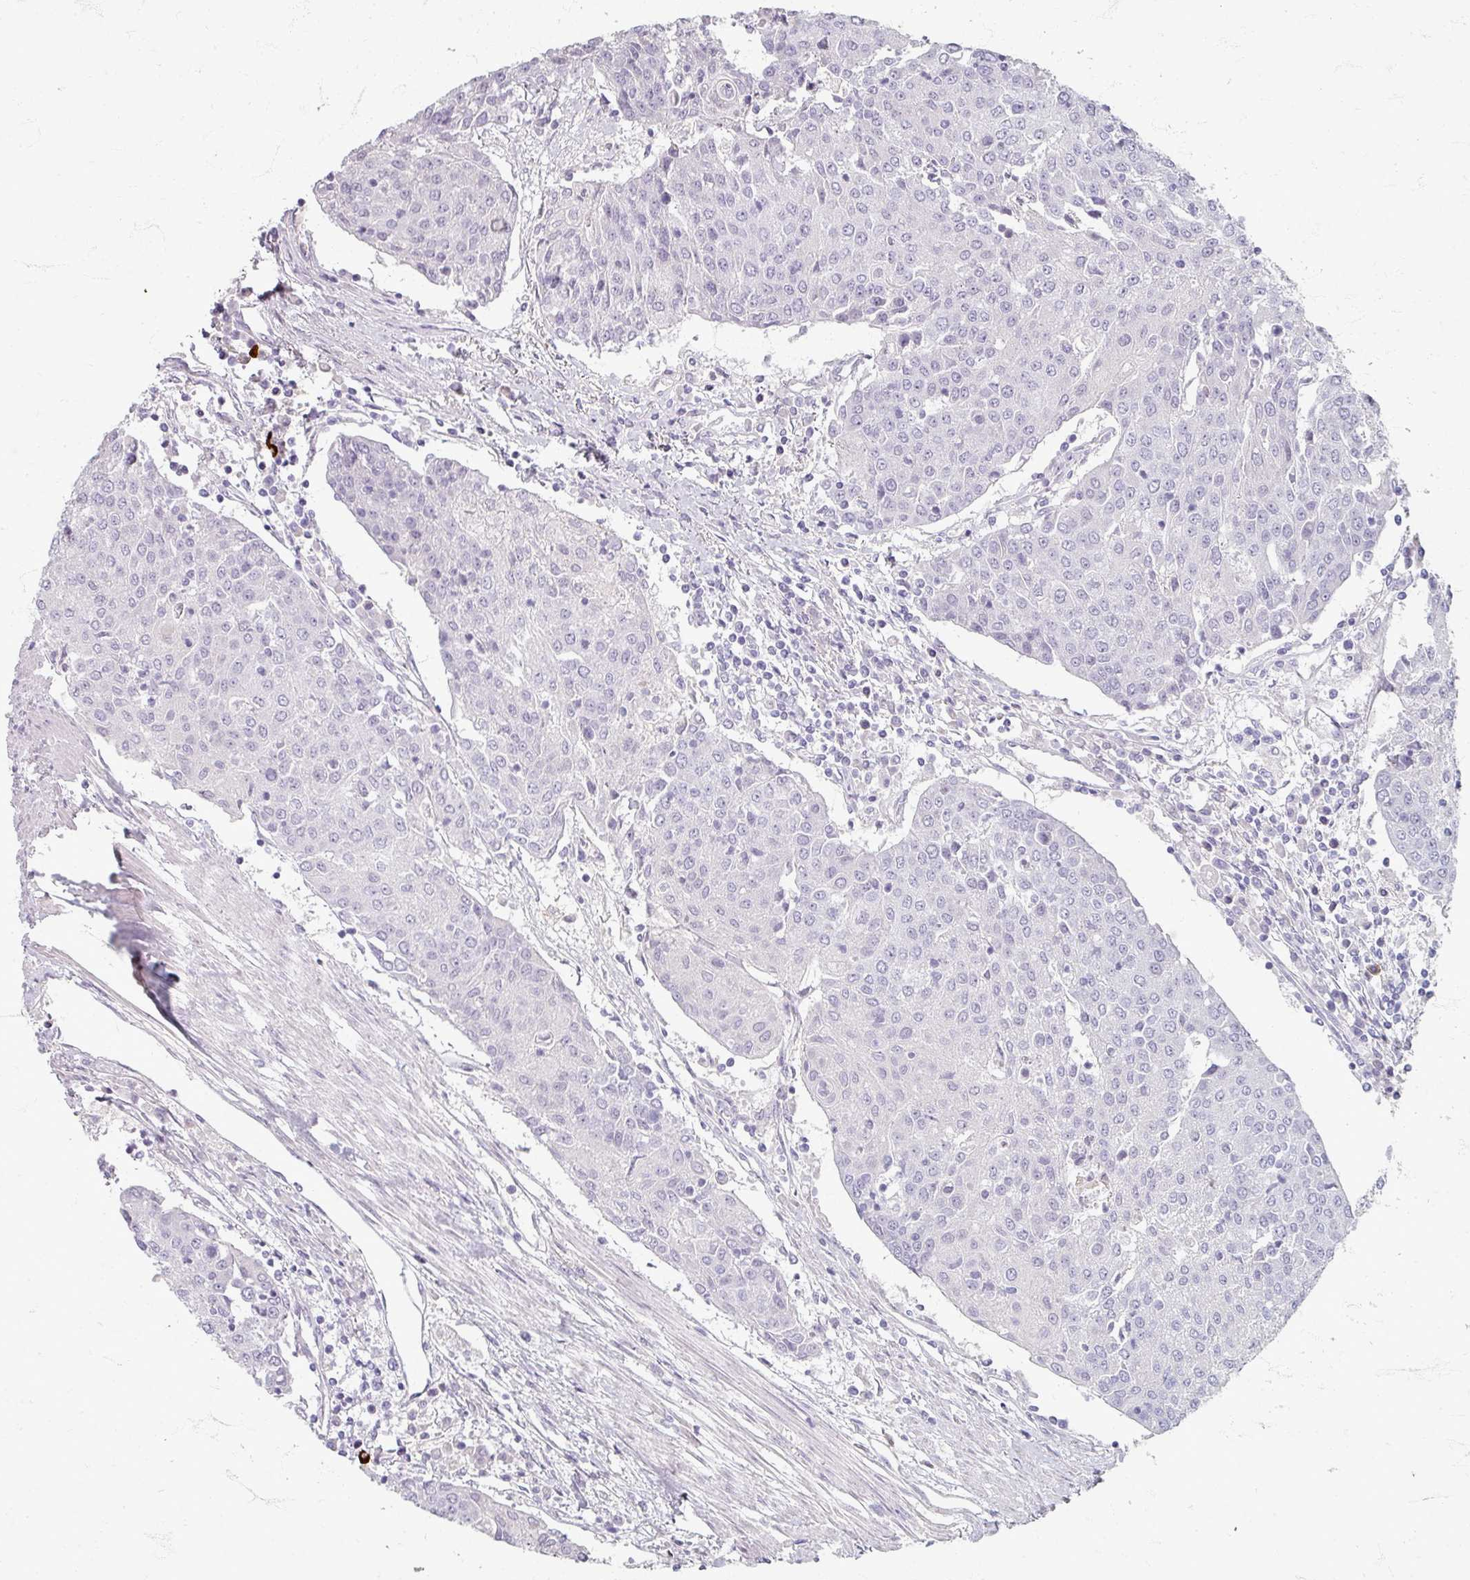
{"staining": {"intensity": "negative", "quantity": "none", "location": "none"}, "tissue": "urothelial cancer", "cell_type": "Tumor cells", "image_type": "cancer", "snomed": [{"axis": "morphology", "description": "Urothelial carcinoma, High grade"}, {"axis": "topography", "description": "Urinary bladder"}], "caption": "Micrograph shows no protein positivity in tumor cells of urothelial cancer tissue.", "gene": "ZNF878", "patient": {"sex": "female", "age": 85}}